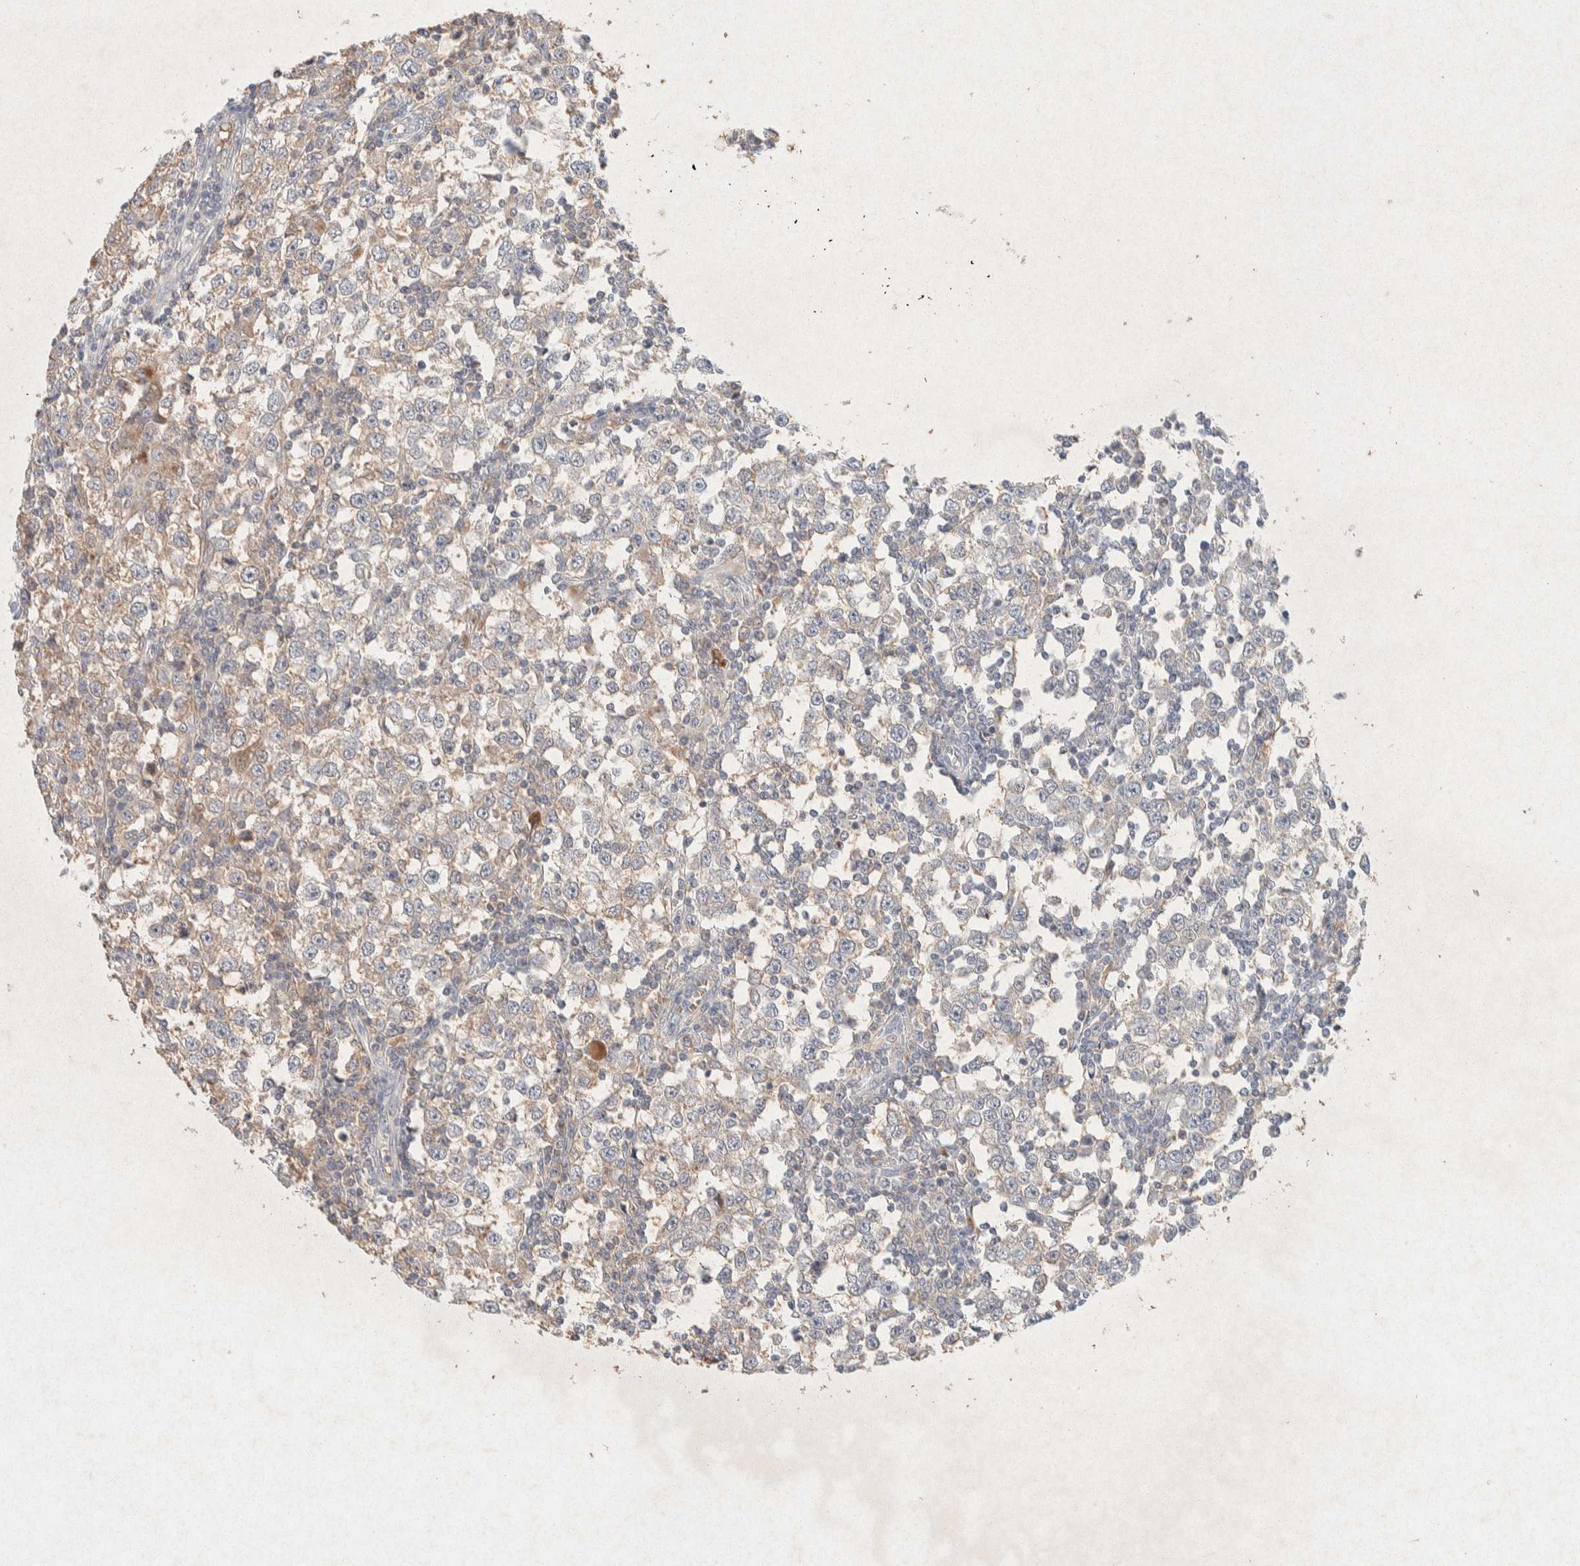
{"staining": {"intensity": "weak", "quantity": "<25%", "location": "cytoplasmic/membranous"}, "tissue": "testis cancer", "cell_type": "Tumor cells", "image_type": "cancer", "snomed": [{"axis": "morphology", "description": "Seminoma, NOS"}, {"axis": "topography", "description": "Testis"}], "caption": "A micrograph of testis seminoma stained for a protein exhibits no brown staining in tumor cells.", "gene": "GNAI1", "patient": {"sex": "male", "age": 65}}